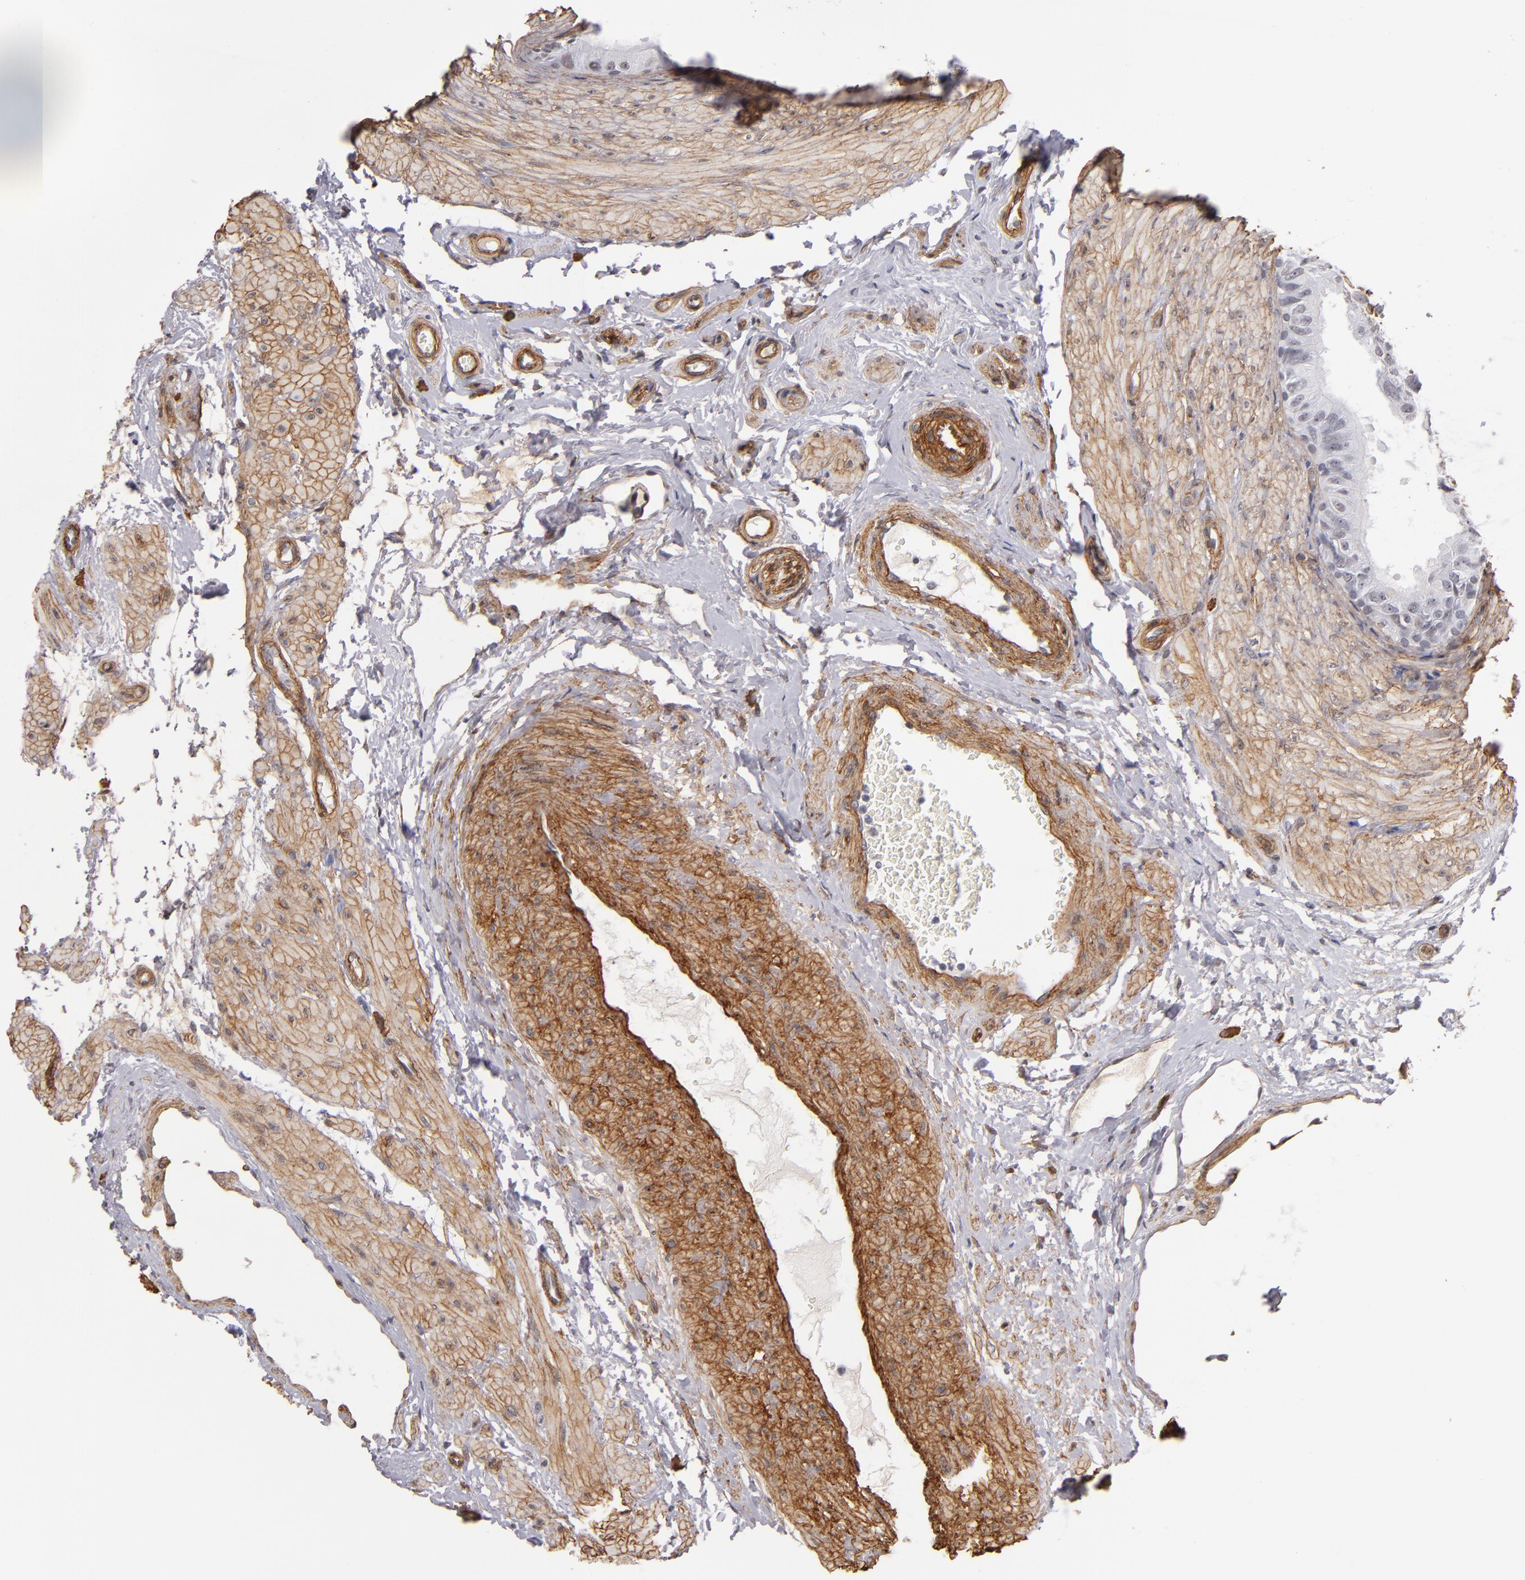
{"staining": {"intensity": "weak", "quantity": "<25%", "location": "cytoplasmic/membranous"}, "tissue": "epididymis", "cell_type": "Glandular cells", "image_type": "normal", "snomed": [{"axis": "morphology", "description": "Normal tissue, NOS"}, {"axis": "topography", "description": "Epididymis"}], "caption": "Immunohistochemistry of benign epididymis displays no staining in glandular cells.", "gene": "LAMC1", "patient": {"sex": "male", "age": 68}}